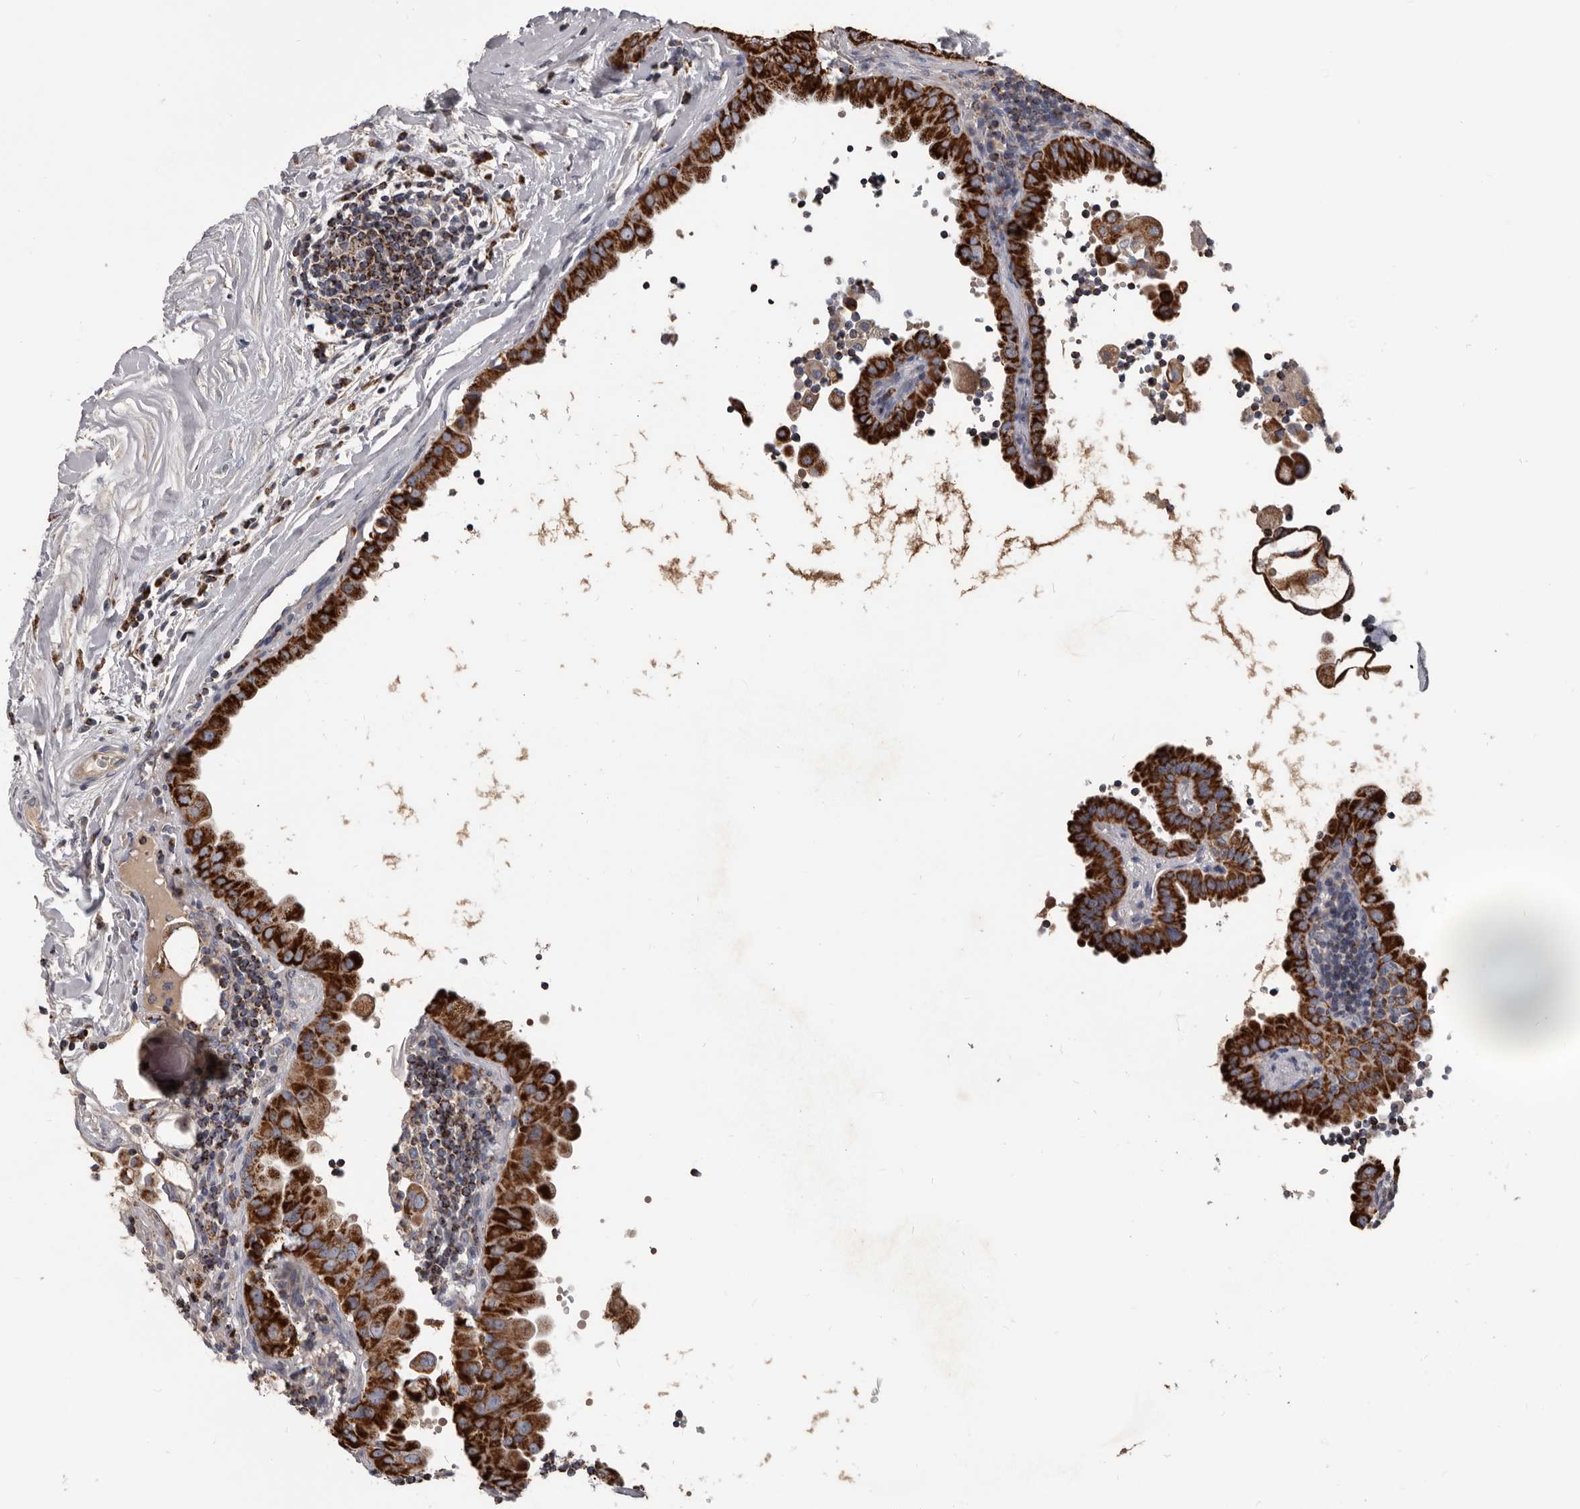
{"staining": {"intensity": "strong", "quantity": ">75%", "location": "cytoplasmic/membranous"}, "tissue": "thyroid cancer", "cell_type": "Tumor cells", "image_type": "cancer", "snomed": [{"axis": "morphology", "description": "Papillary adenocarcinoma, NOS"}, {"axis": "topography", "description": "Thyroid gland"}], "caption": "Strong cytoplasmic/membranous staining is appreciated in approximately >75% of tumor cells in thyroid cancer (papillary adenocarcinoma). (Stains: DAB (3,3'-diaminobenzidine) in brown, nuclei in blue, Microscopy: brightfield microscopy at high magnification).", "gene": "ALDH5A1", "patient": {"sex": "male", "age": 33}}